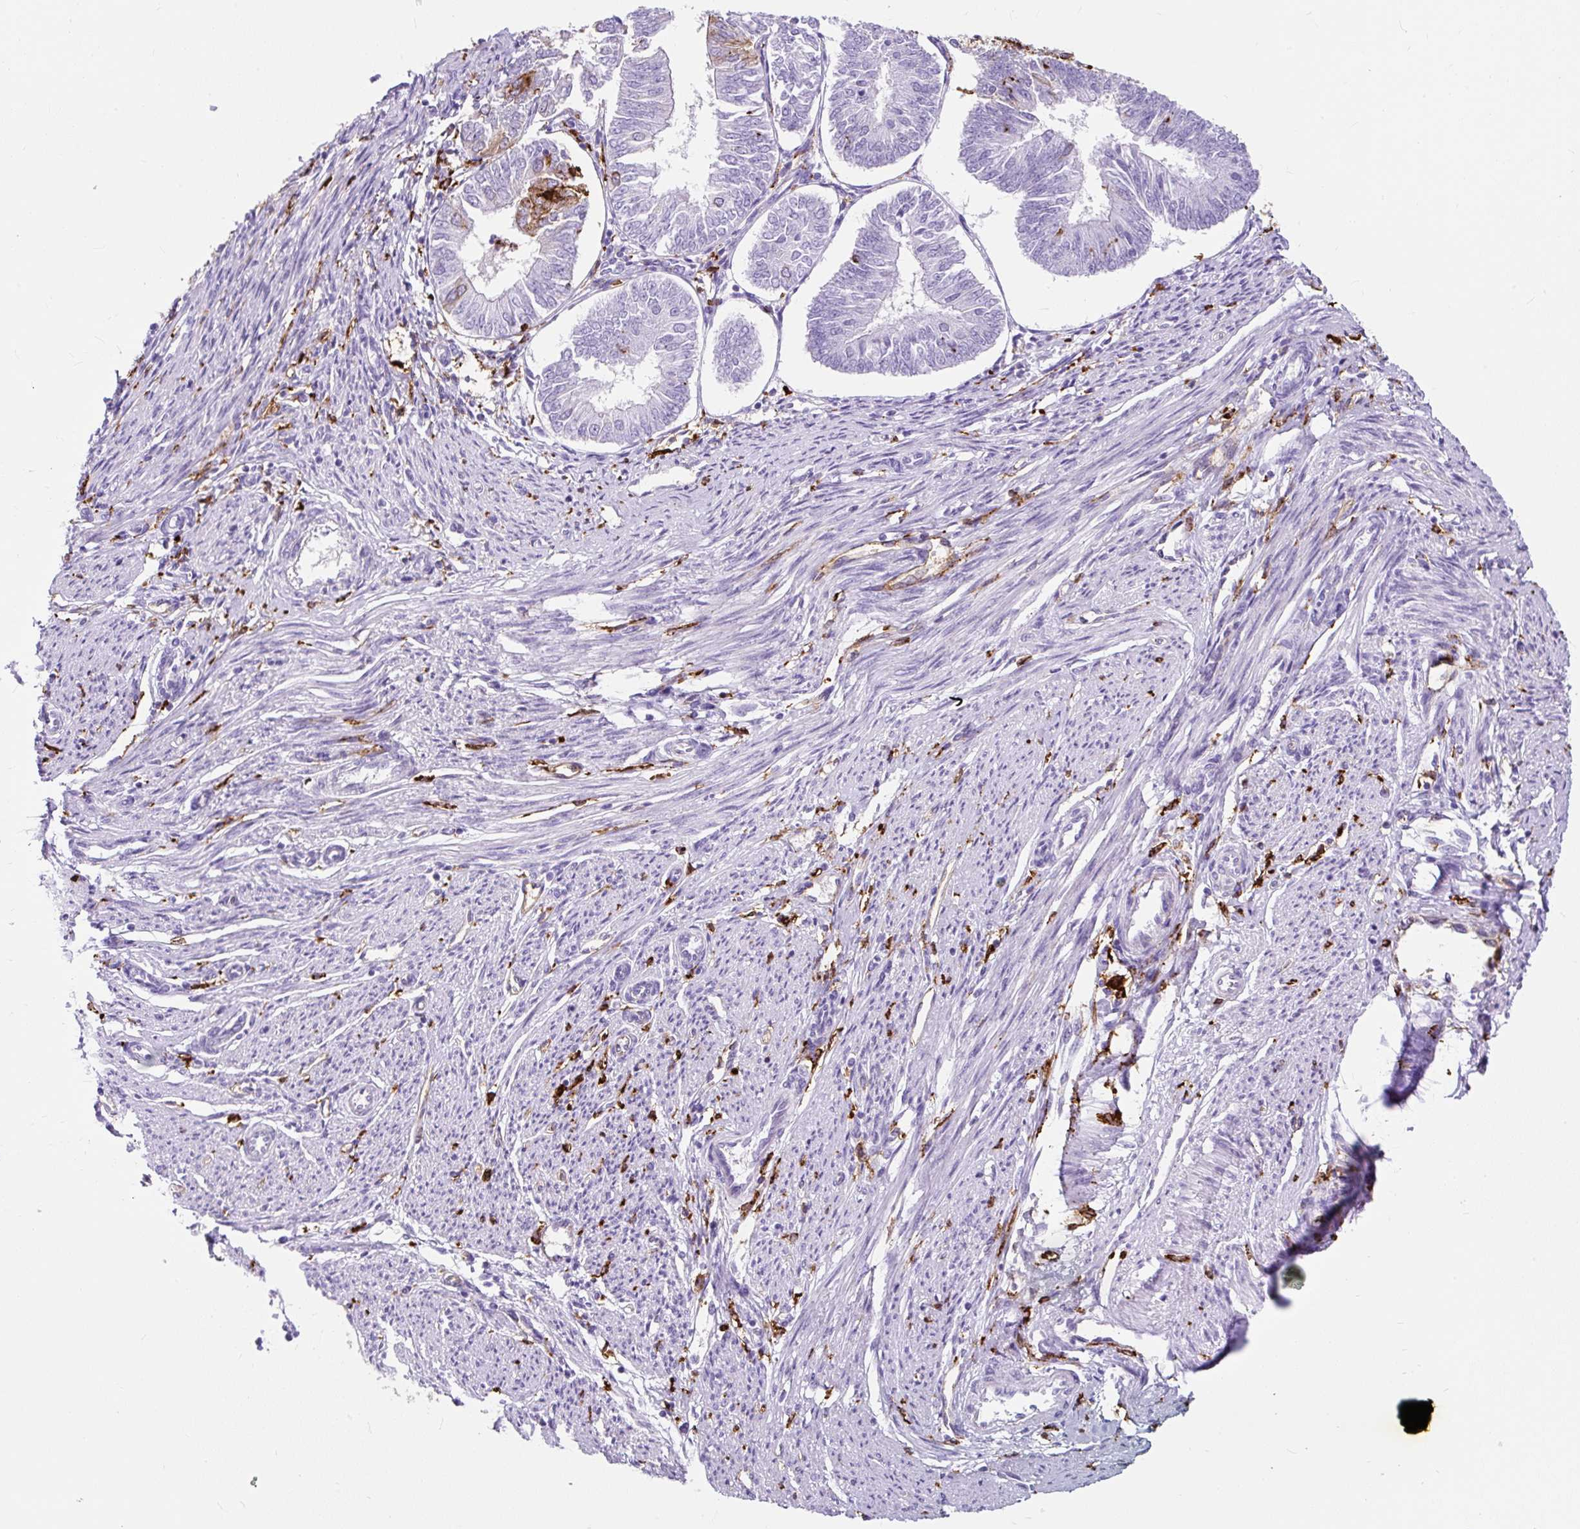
{"staining": {"intensity": "strong", "quantity": "25%-75%", "location": "cytoplasmic/membranous"}, "tissue": "endometrial cancer", "cell_type": "Tumor cells", "image_type": "cancer", "snomed": [{"axis": "morphology", "description": "Adenocarcinoma, NOS"}, {"axis": "topography", "description": "Endometrium"}], "caption": "The photomicrograph demonstrates a brown stain indicating the presence of a protein in the cytoplasmic/membranous of tumor cells in endometrial cancer. The staining is performed using DAB (3,3'-diaminobenzidine) brown chromogen to label protein expression. The nuclei are counter-stained blue using hematoxylin.", "gene": "HLA-DRA", "patient": {"sex": "female", "age": 58}}